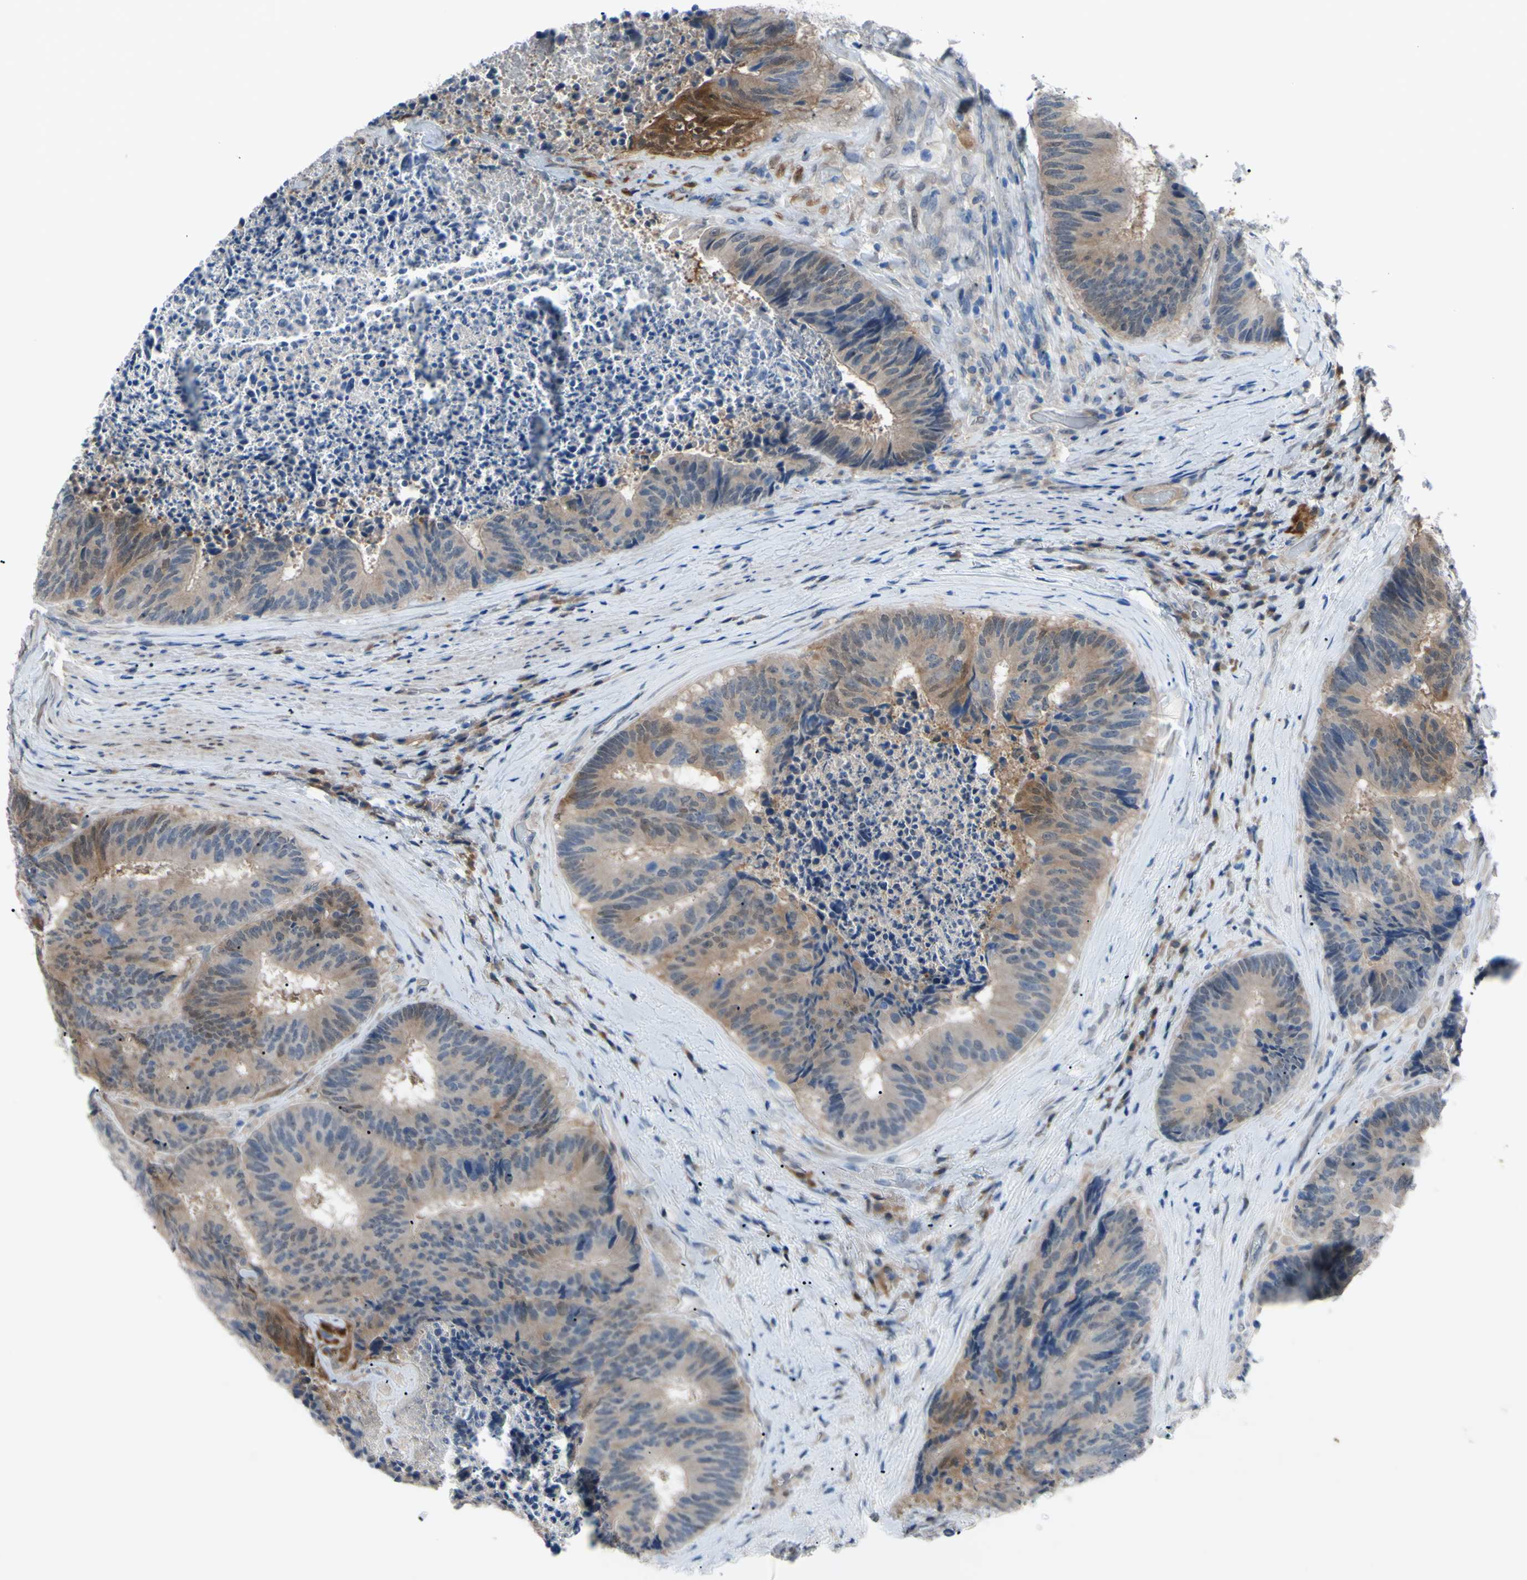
{"staining": {"intensity": "weak", "quantity": ">75%", "location": "cytoplasmic/membranous"}, "tissue": "colorectal cancer", "cell_type": "Tumor cells", "image_type": "cancer", "snomed": [{"axis": "morphology", "description": "Adenocarcinoma, NOS"}, {"axis": "topography", "description": "Rectum"}], "caption": "Tumor cells exhibit low levels of weak cytoplasmic/membranous expression in about >75% of cells in human colorectal adenocarcinoma.", "gene": "NOL3", "patient": {"sex": "male", "age": 72}}